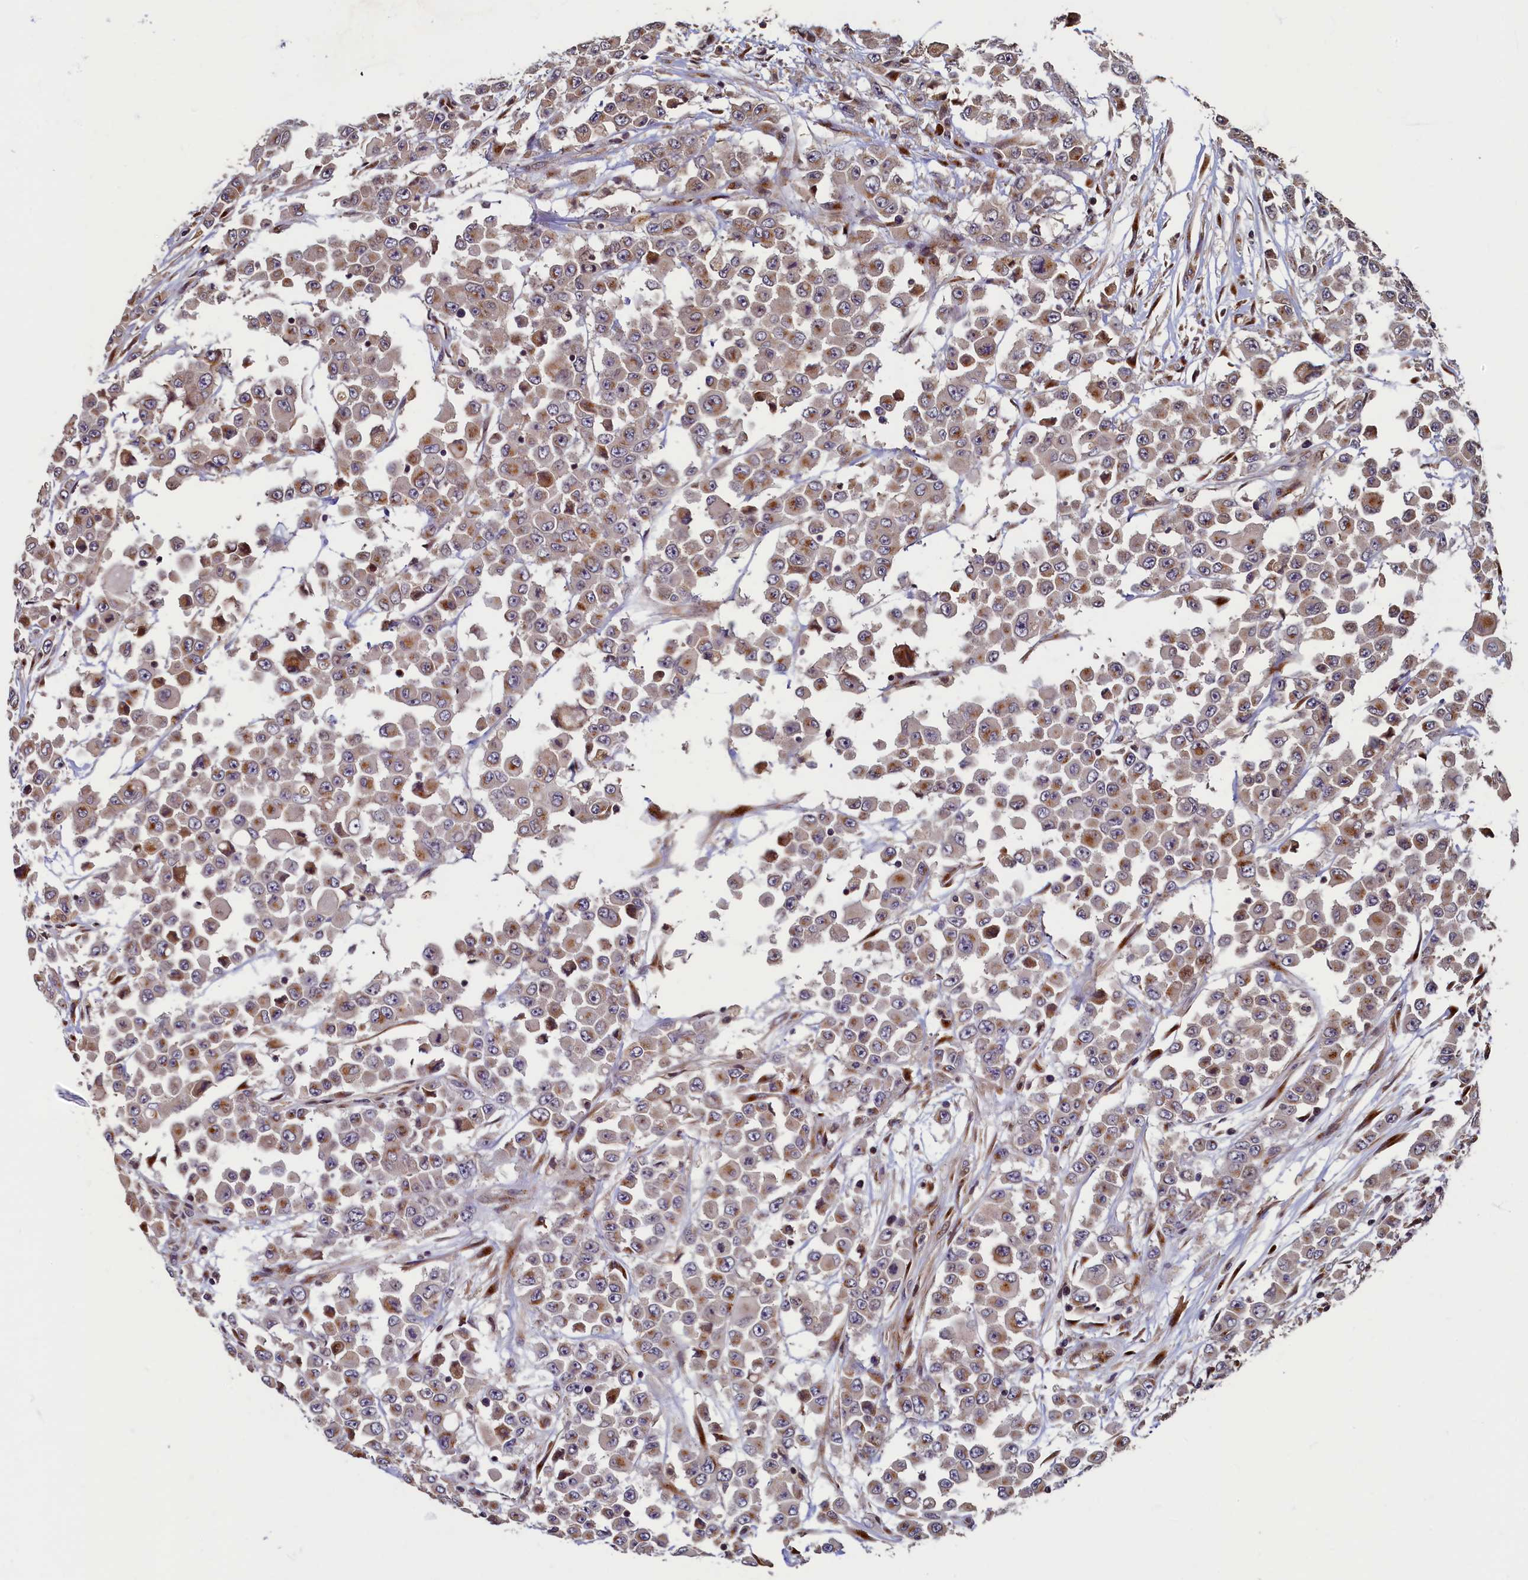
{"staining": {"intensity": "moderate", "quantity": ">75%", "location": "cytoplasmic/membranous"}, "tissue": "colorectal cancer", "cell_type": "Tumor cells", "image_type": "cancer", "snomed": [{"axis": "morphology", "description": "Adenocarcinoma, NOS"}, {"axis": "topography", "description": "Colon"}], "caption": "Protein analysis of colorectal adenocarcinoma tissue displays moderate cytoplasmic/membranous expression in approximately >75% of tumor cells.", "gene": "TMEM181", "patient": {"sex": "male", "age": 51}}